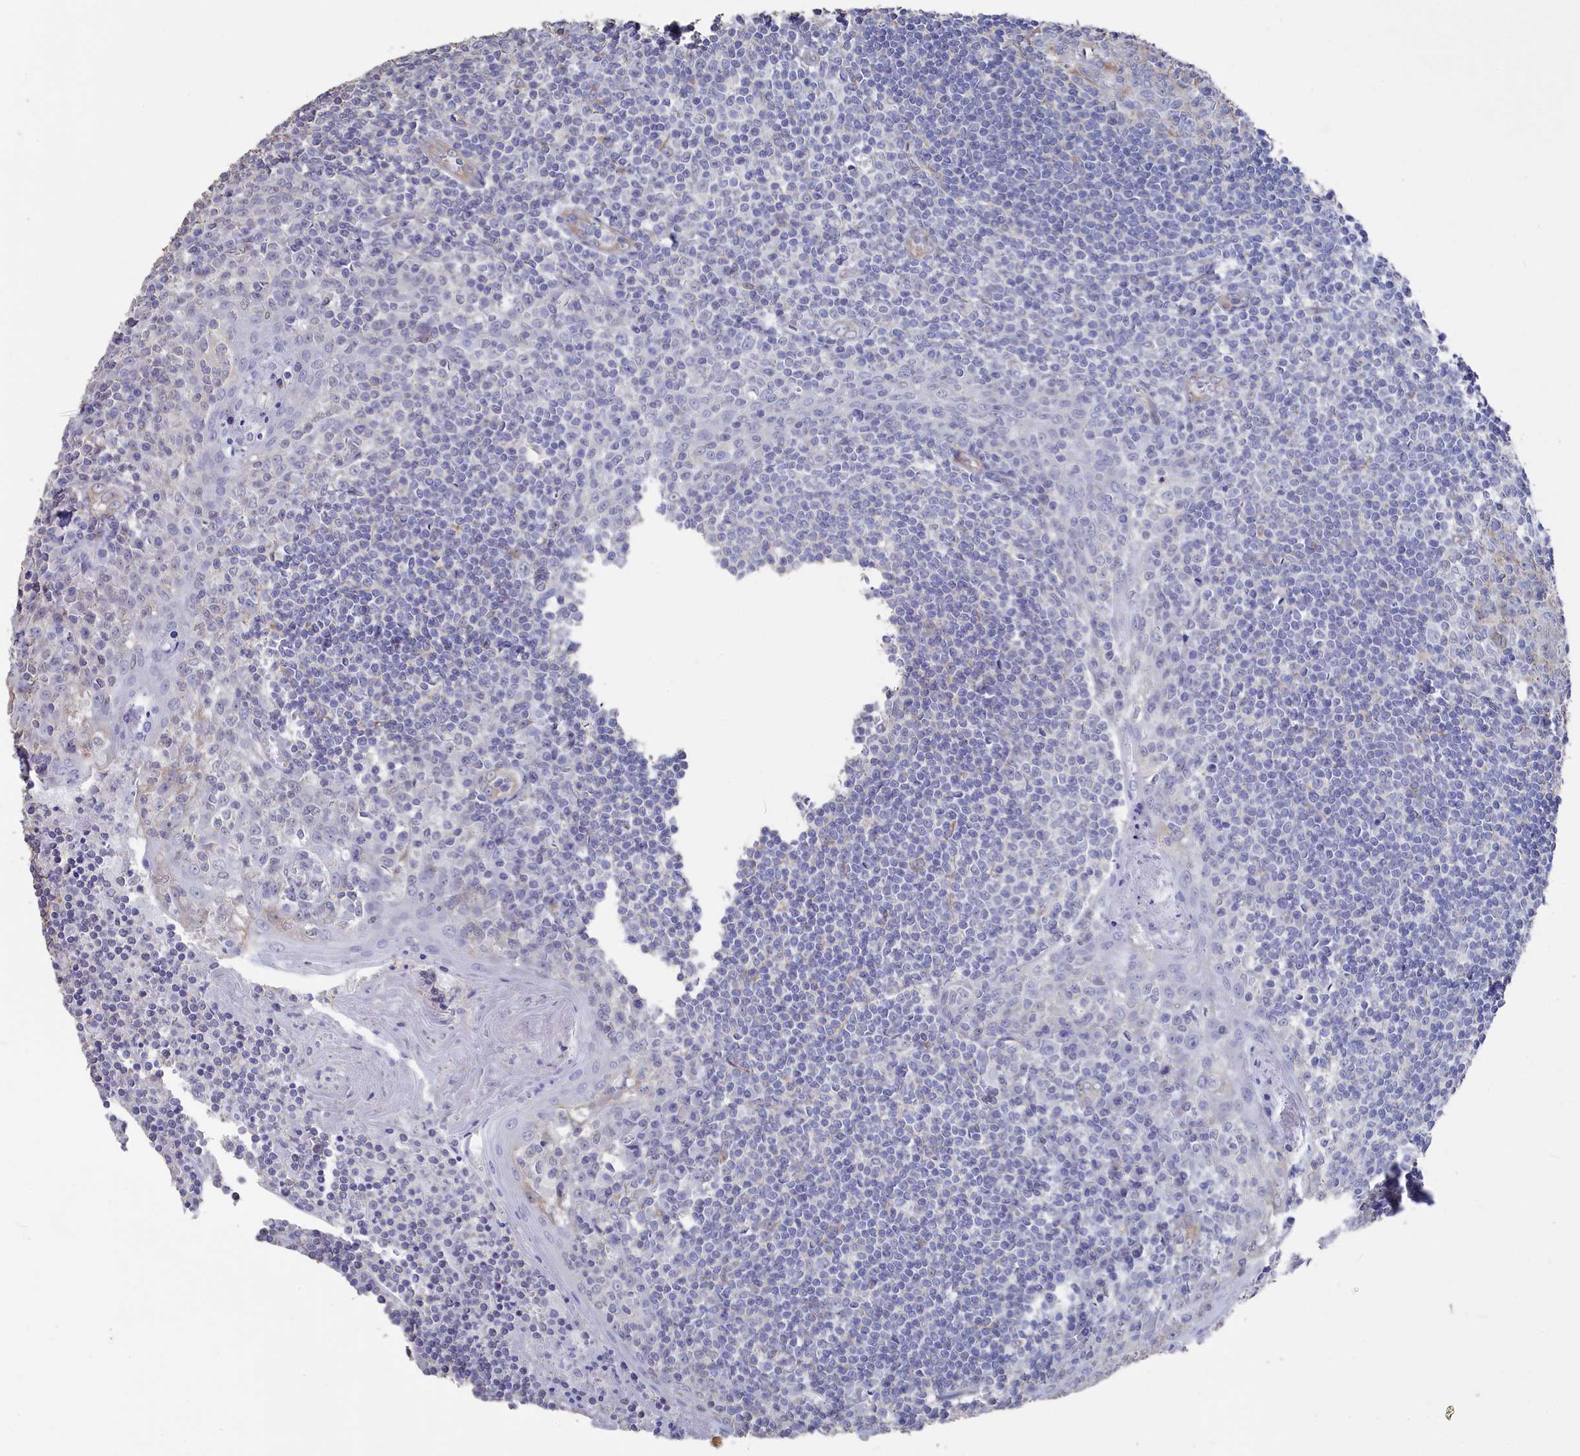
{"staining": {"intensity": "negative", "quantity": "none", "location": "none"}, "tissue": "tonsil", "cell_type": "Germinal center cells", "image_type": "normal", "snomed": [{"axis": "morphology", "description": "Normal tissue, NOS"}, {"axis": "topography", "description": "Tonsil"}], "caption": "Immunohistochemical staining of benign human tonsil exhibits no significant staining in germinal center cells.", "gene": "SEMG2", "patient": {"sex": "male", "age": 27}}